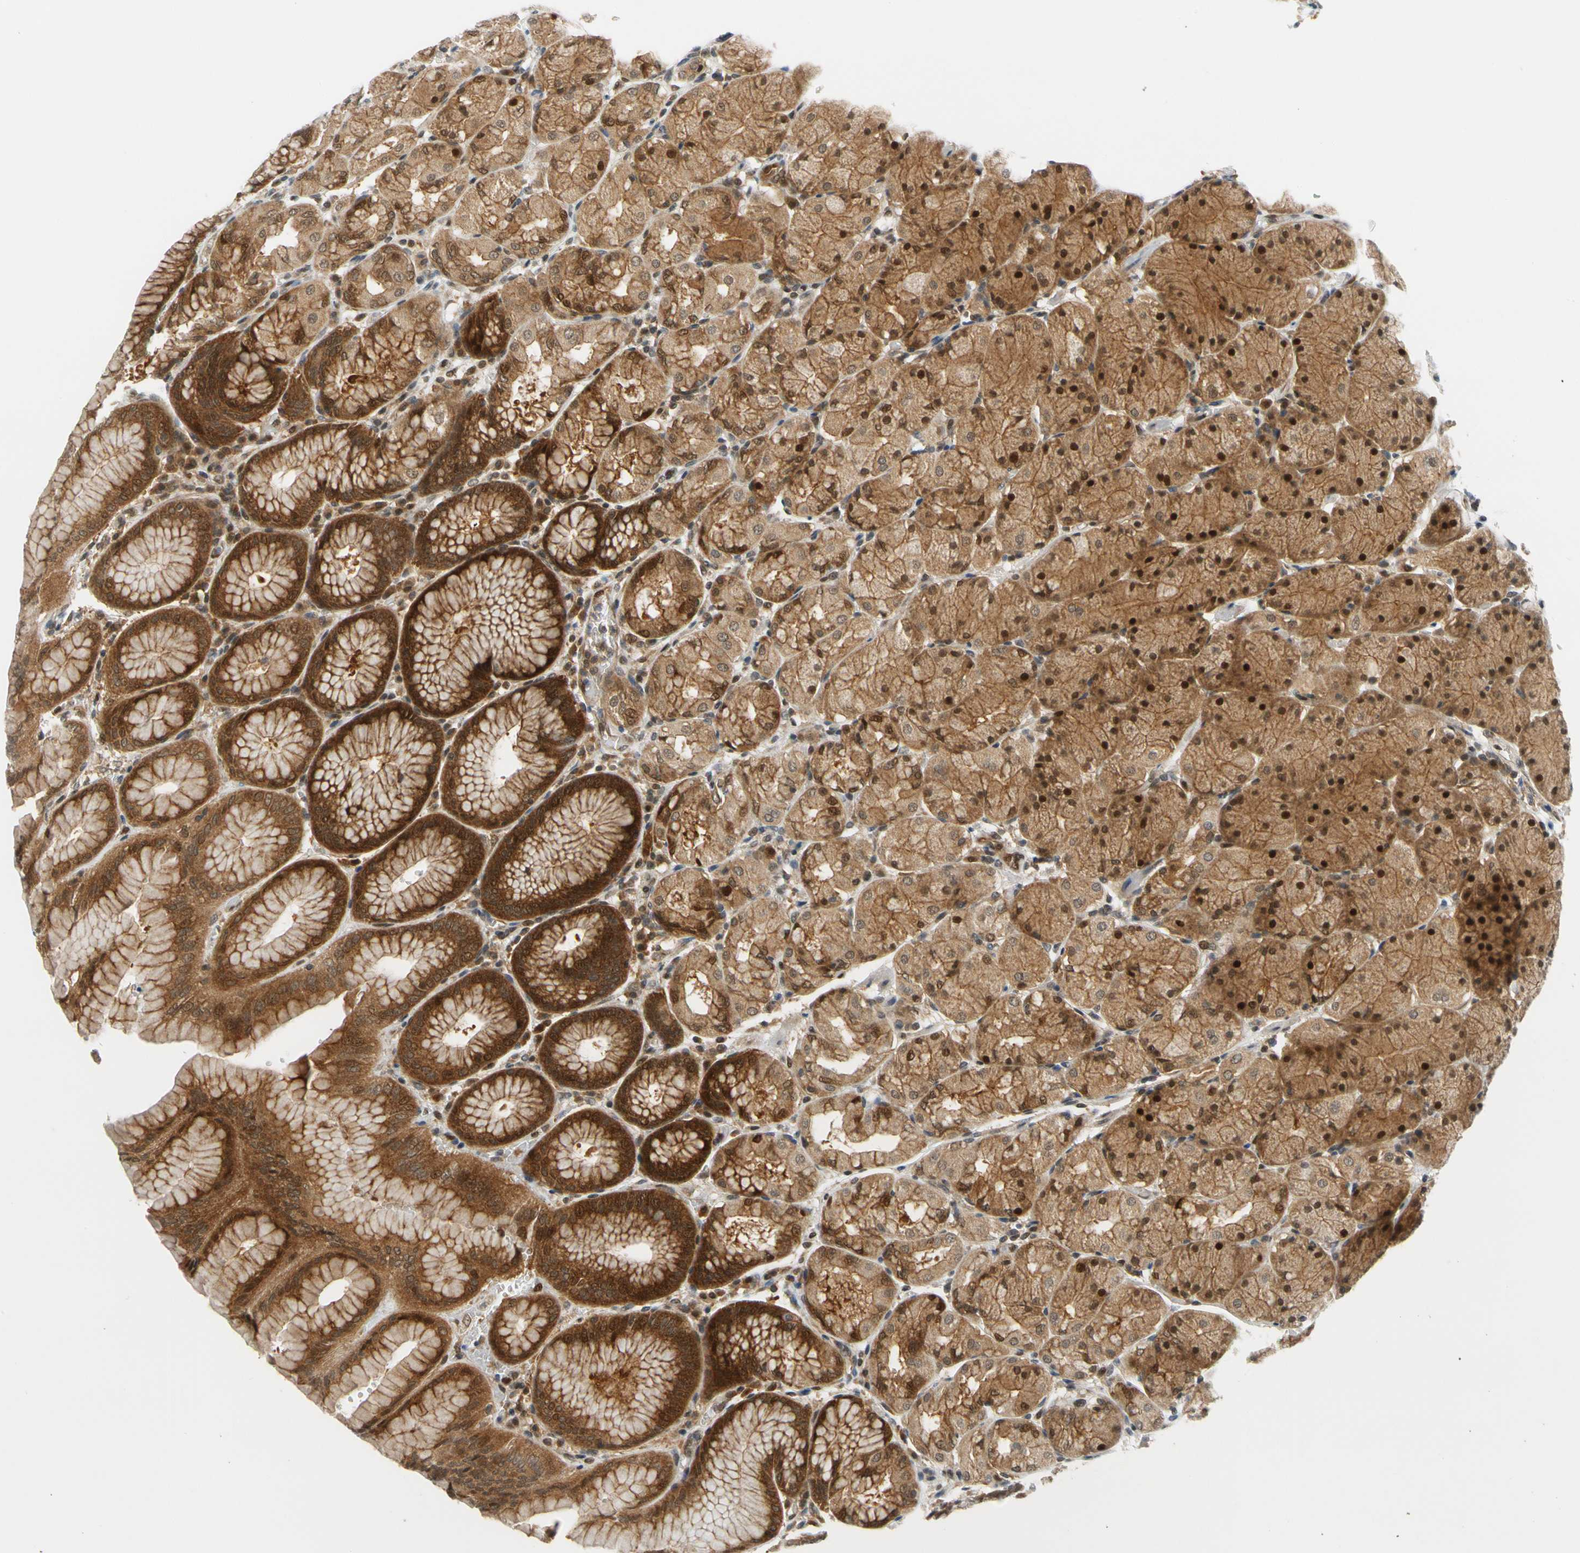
{"staining": {"intensity": "strong", "quantity": ">75%", "location": "cytoplasmic/membranous,nuclear"}, "tissue": "stomach", "cell_type": "Glandular cells", "image_type": "normal", "snomed": [{"axis": "morphology", "description": "Normal tissue, NOS"}, {"axis": "topography", "description": "Stomach, upper"}, {"axis": "topography", "description": "Stomach"}], "caption": "Strong cytoplasmic/membranous,nuclear protein expression is seen in about >75% of glandular cells in stomach. The staining was performed using DAB (3,3'-diaminobenzidine), with brown indicating positive protein expression. Nuclei are stained blue with hematoxylin.", "gene": "MAPK9", "patient": {"sex": "male", "age": 76}}